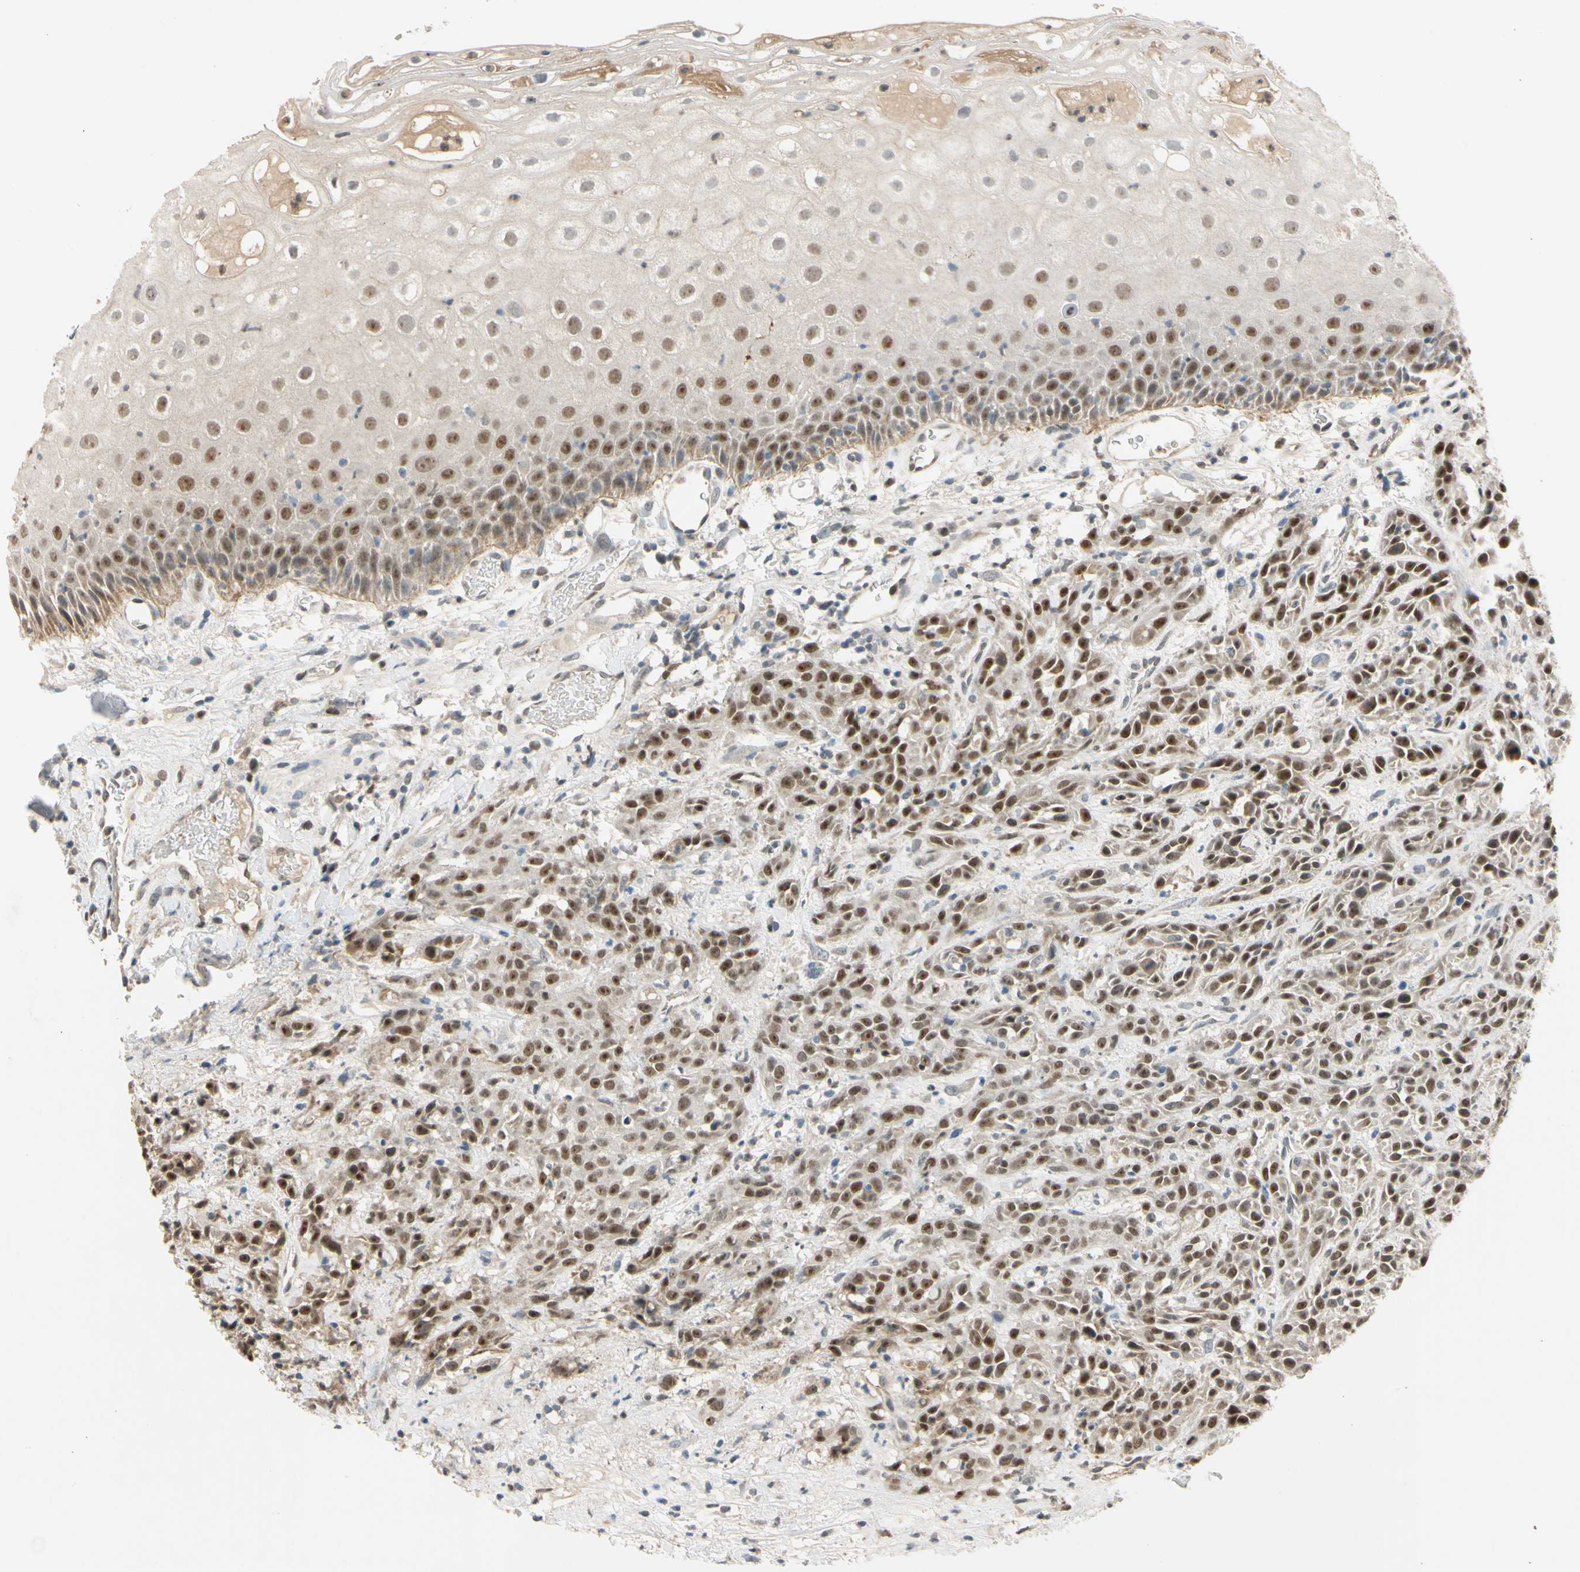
{"staining": {"intensity": "moderate", "quantity": ">75%", "location": "nuclear"}, "tissue": "head and neck cancer", "cell_type": "Tumor cells", "image_type": "cancer", "snomed": [{"axis": "morphology", "description": "Normal tissue, NOS"}, {"axis": "morphology", "description": "Squamous cell carcinoma, NOS"}, {"axis": "topography", "description": "Cartilage tissue"}, {"axis": "topography", "description": "Head-Neck"}], "caption": "Immunohistochemistry image of neoplastic tissue: head and neck cancer (squamous cell carcinoma) stained using immunohistochemistry displays medium levels of moderate protein expression localized specifically in the nuclear of tumor cells, appearing as a nuclear brown color.", "gene": "RIOX2", "patient": {"sex": "male", "age": 62}}